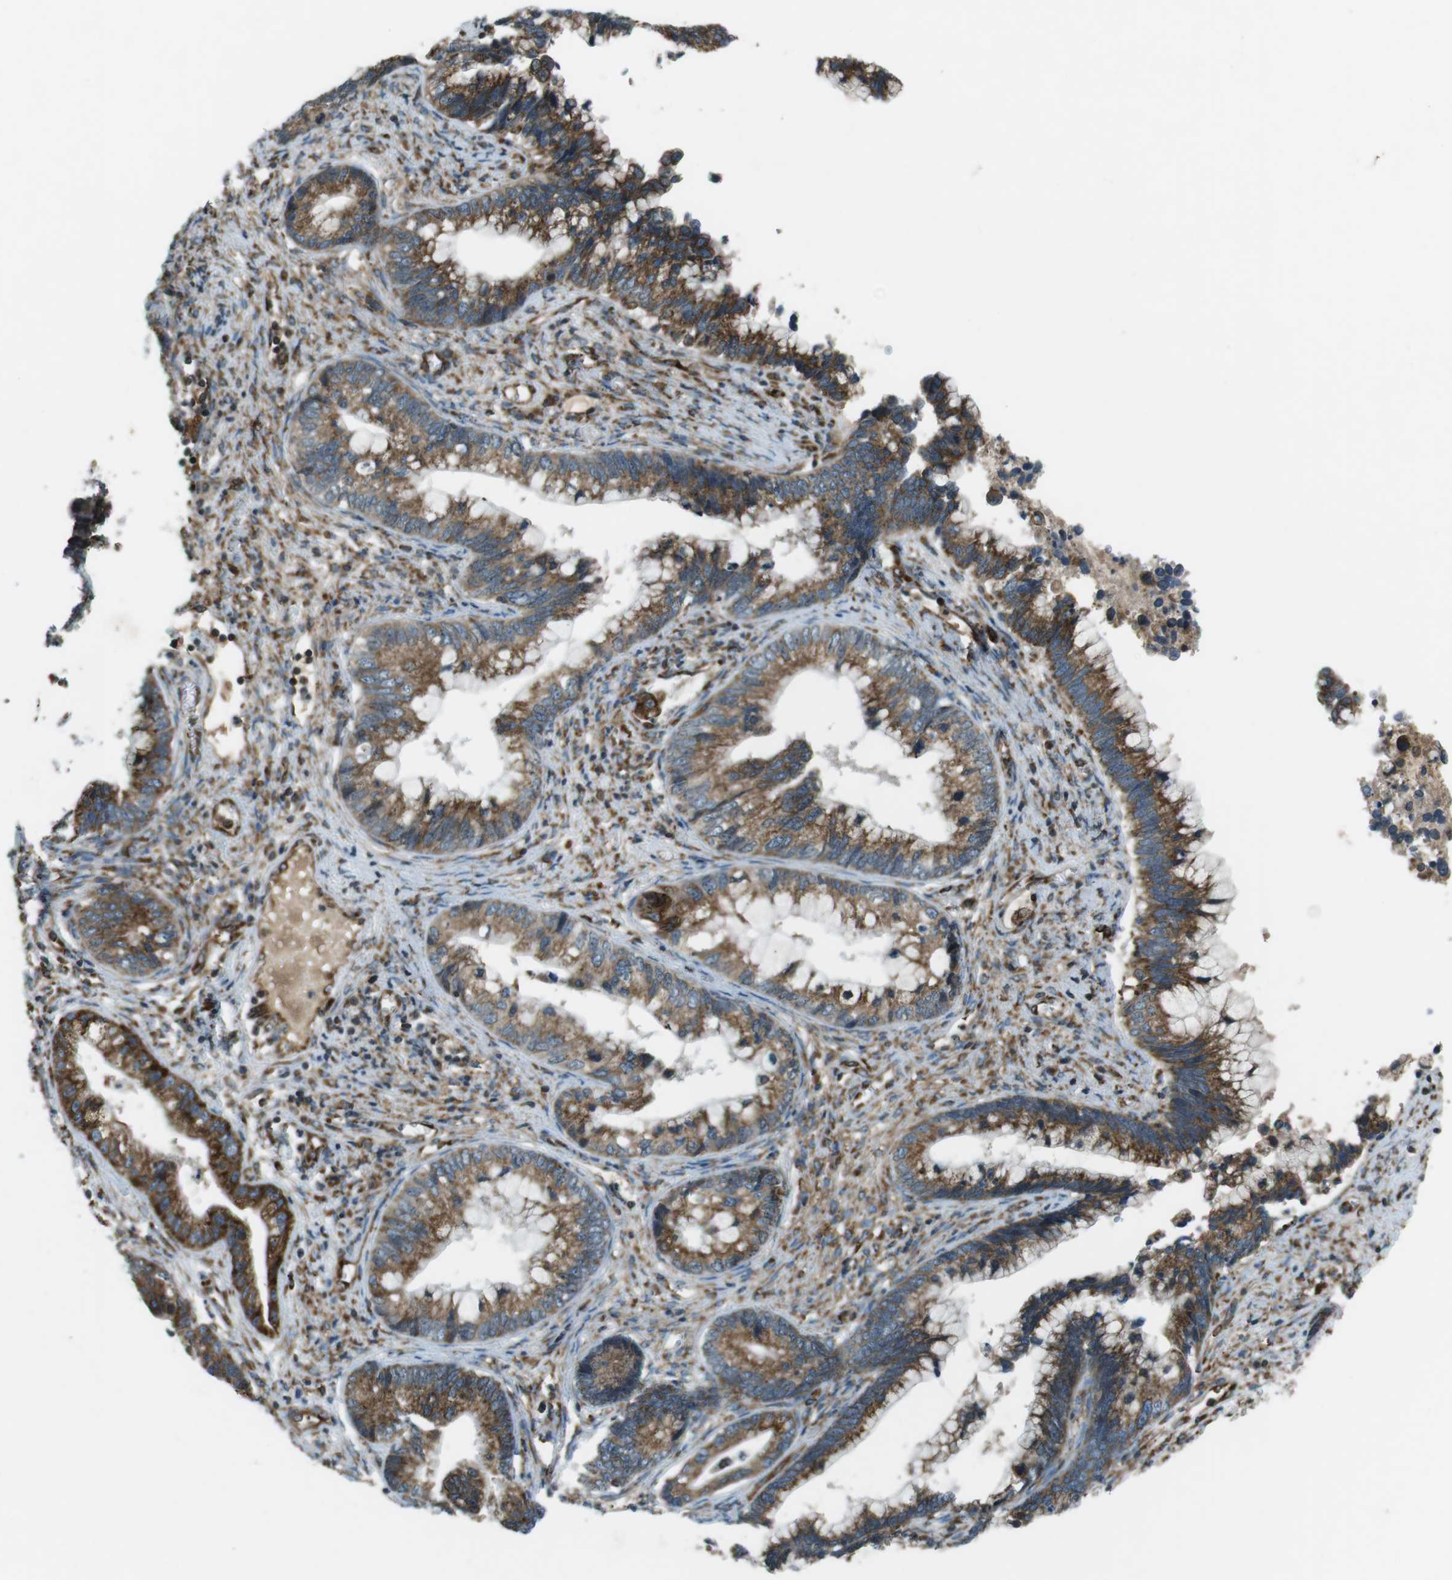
{"staining": {"intensity": "strong", "quantity": ">75%", "location": "cytoplasmic/membranous"}, "tissue": "cervical cancer", "cell_type": "Tumor cells", "image_type": "cancer", "snomed": [{"axis": "morphology", "description": "Adenocarcinoma, NOS"}, {"axis": "topography", "description": "Cervix"}], "caption": "This is an image of immunohistochemistry (IHC) staining of adenocarcinoma (cervical), which shows strong expression in the cytoplasmic/membranous of tumor cells.", "gene": "KTN1", "patient": {"sex": "female", "age": 44}}